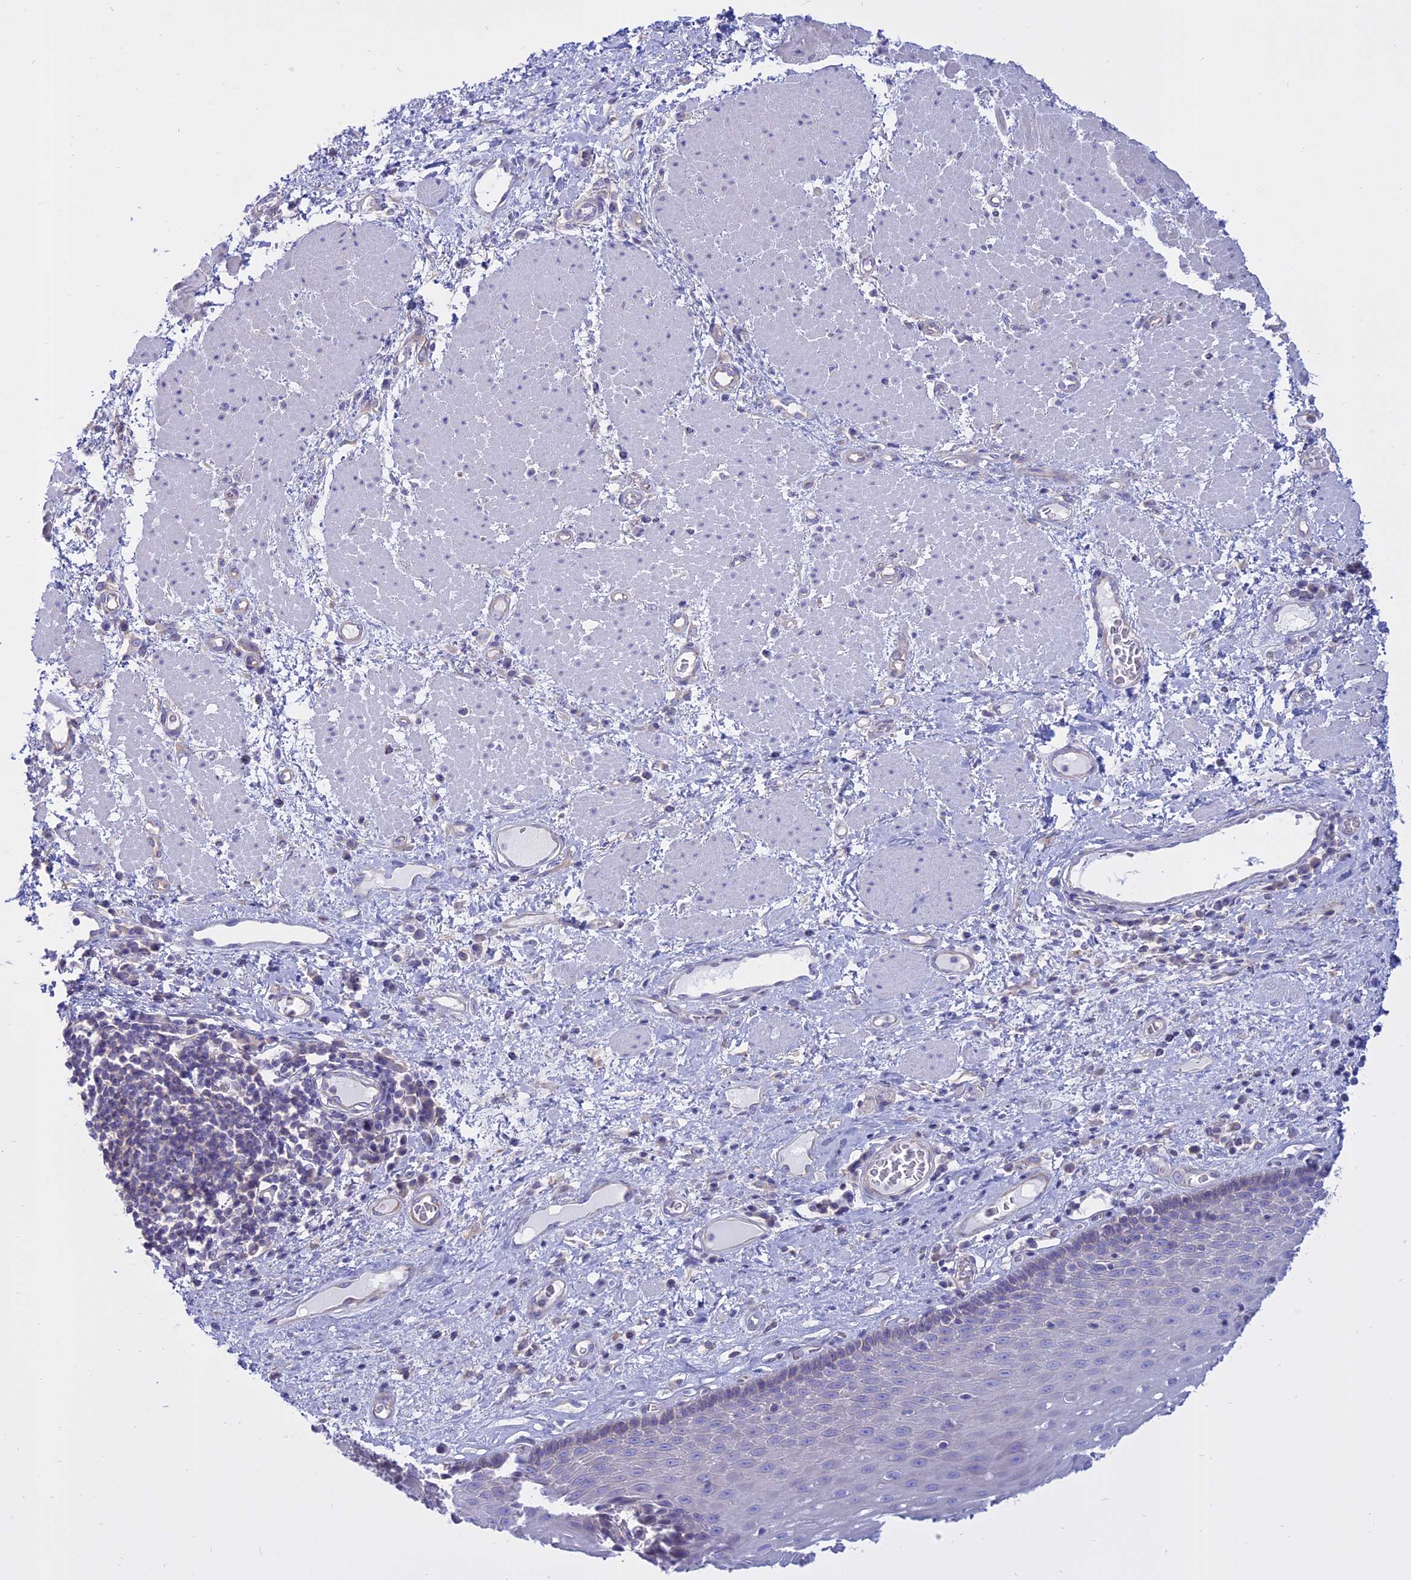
{"staining": {"intensity": "weak", "quantity": "<25%", "location": "cytoplasmic/membranous"}, "tissue": "esophagus", "cell_type": "Squamous epithelial cells", "image_type": "normal", "snomed": [{"axis": "morphology", "description": "Normal tissue, NOS"}, {"axis": "morphology", "description": "Adenocarcinoma, NOS"}, {"axis": "topography", "description": "Esophagus"}], "caption": "This is an immunohistochemistry histopathology image of normal human esophagus. There is no expression in squamous epithelial cells.", "gene": "AHCYL1", "patient": {"sex": "male", "age": 62}}